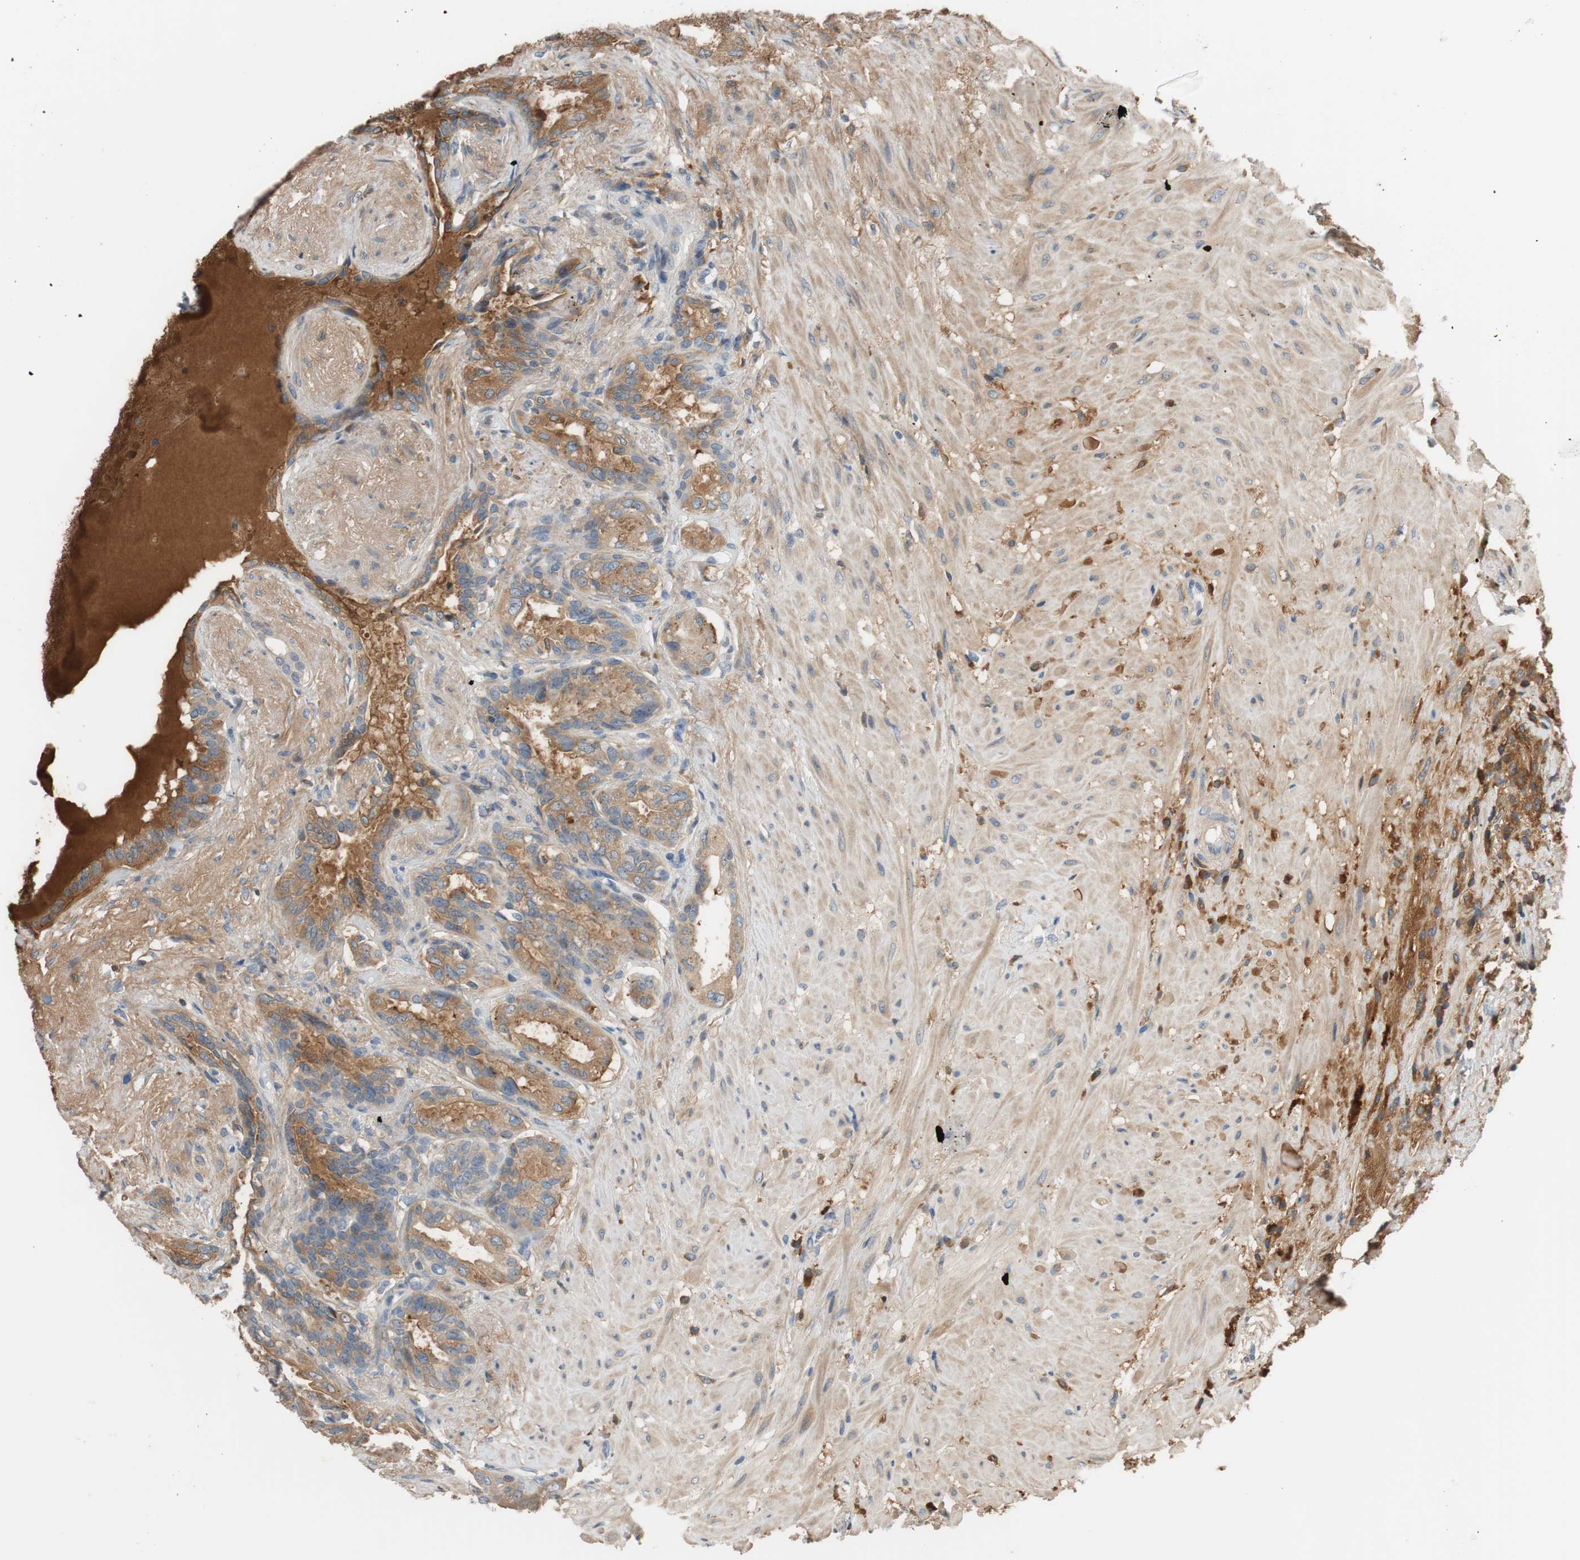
{"staining": {"intensity": "moderate", "quantity": ">75%", "location": "cytoplasmic/membranous"}, "tissue": "seminal vesicle", "cell_type": "Glandular cells", "image_type": "normal", "snomed": [{"axis": "morphology", "description": "Normal tissue, NOS"}, {"axis": "topography", "description": "Seminal veicle"}], "caption": "Approximately >75% of glandular cells in unremarkable seminal vesicle reveal moderate cytoplasmic/membranous protein staining as visualized by brown immunohistochemical staining.", "gene": "C4A", "patient": {"sex": "male", "age": 61}}